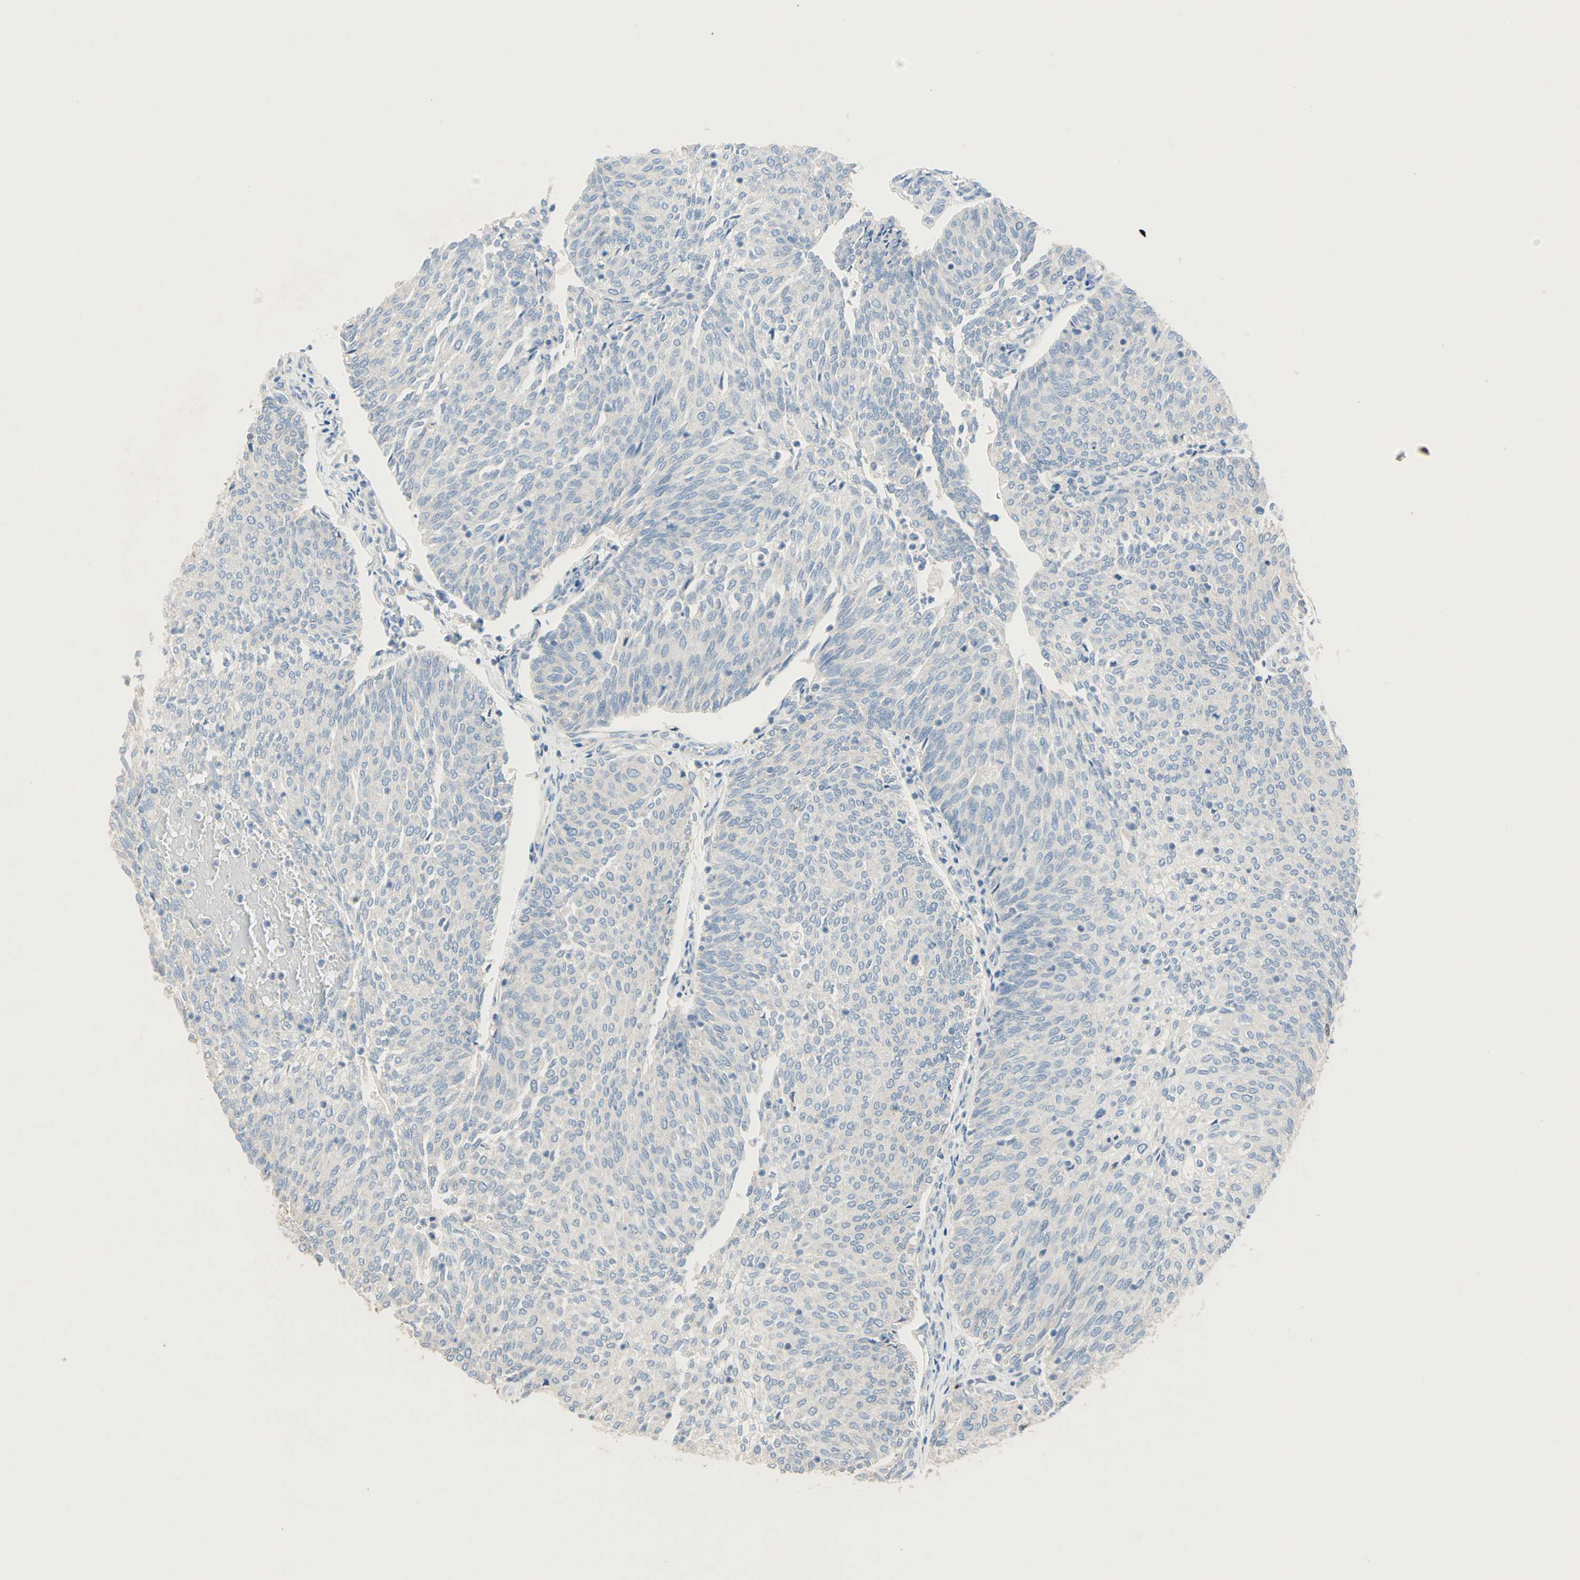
{"staining": {"intensity": "negative", "quantity": "none", "location": "none"}, "tissue": "urothelial cancer", "cell_type": "Tumor cells", "image_type": "cancer", "snomed": [{"axis": "morphology", "description": "Urothelial carcinoma, Low grade"}, {"axis": "topography", "description": "Urinary bladder"}], "caption": "This is an immunohistochemistry image of human urothelial cancer. There is no expression in tumor cells.", "gene": "ACVRL1", "patient": {"sex": "female", "age": 79}}